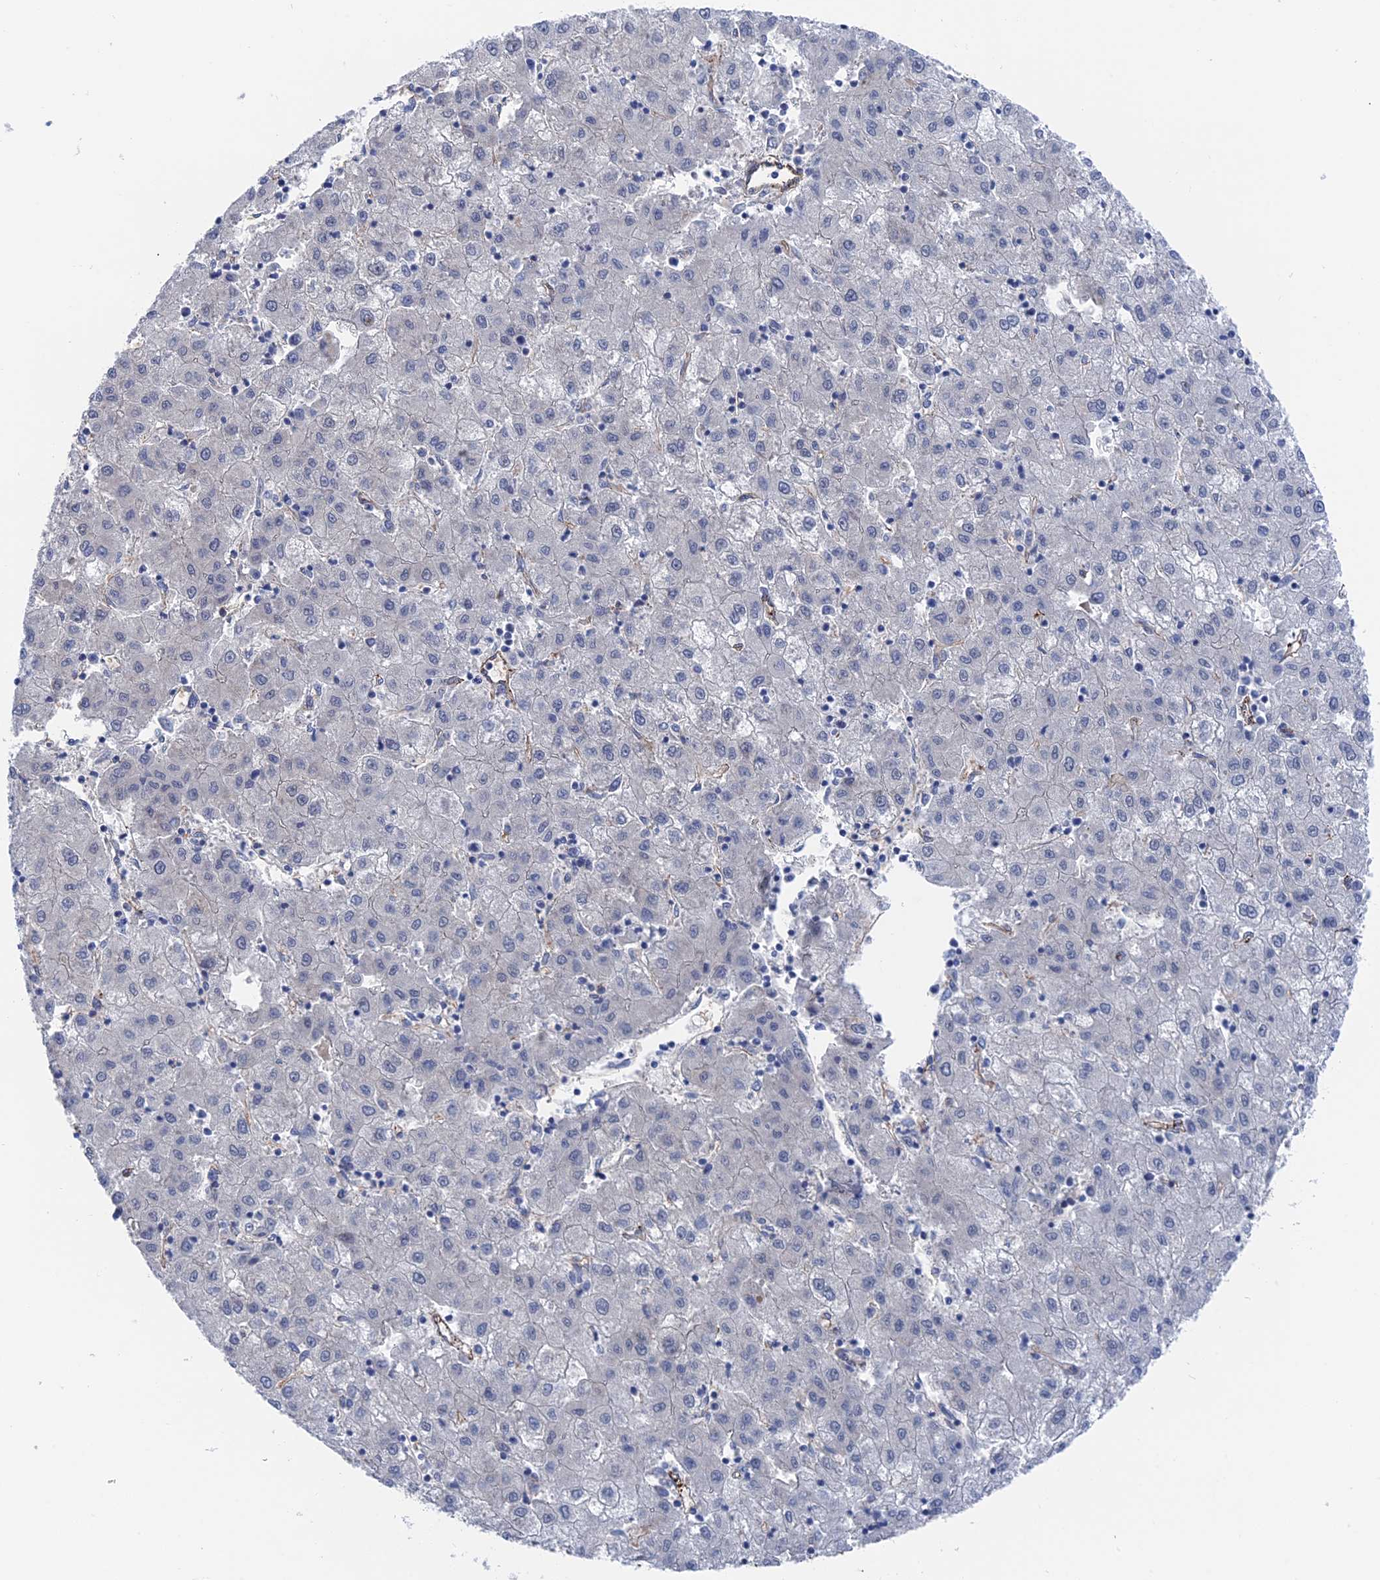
{"staining": {"intensity": "negative", "quantity": "none", "location": "none"}, "tissue": "liver cancer", "cell_type": "Tumor cells", "image_type": "cancer", "snomed": [{"axis": "morphology", "description": "Carcinoma, Hepatocellular, NOS"}, {"axis": "topography", "description": "Liver"}], "caption": "Tumor cells are negative for protein expression in human liver cancer (hepatocellular carcinoma). Nuclei are stained in blue.", "gene": "MTHFSD", "patient": {"sex": "male", "age": 72}}